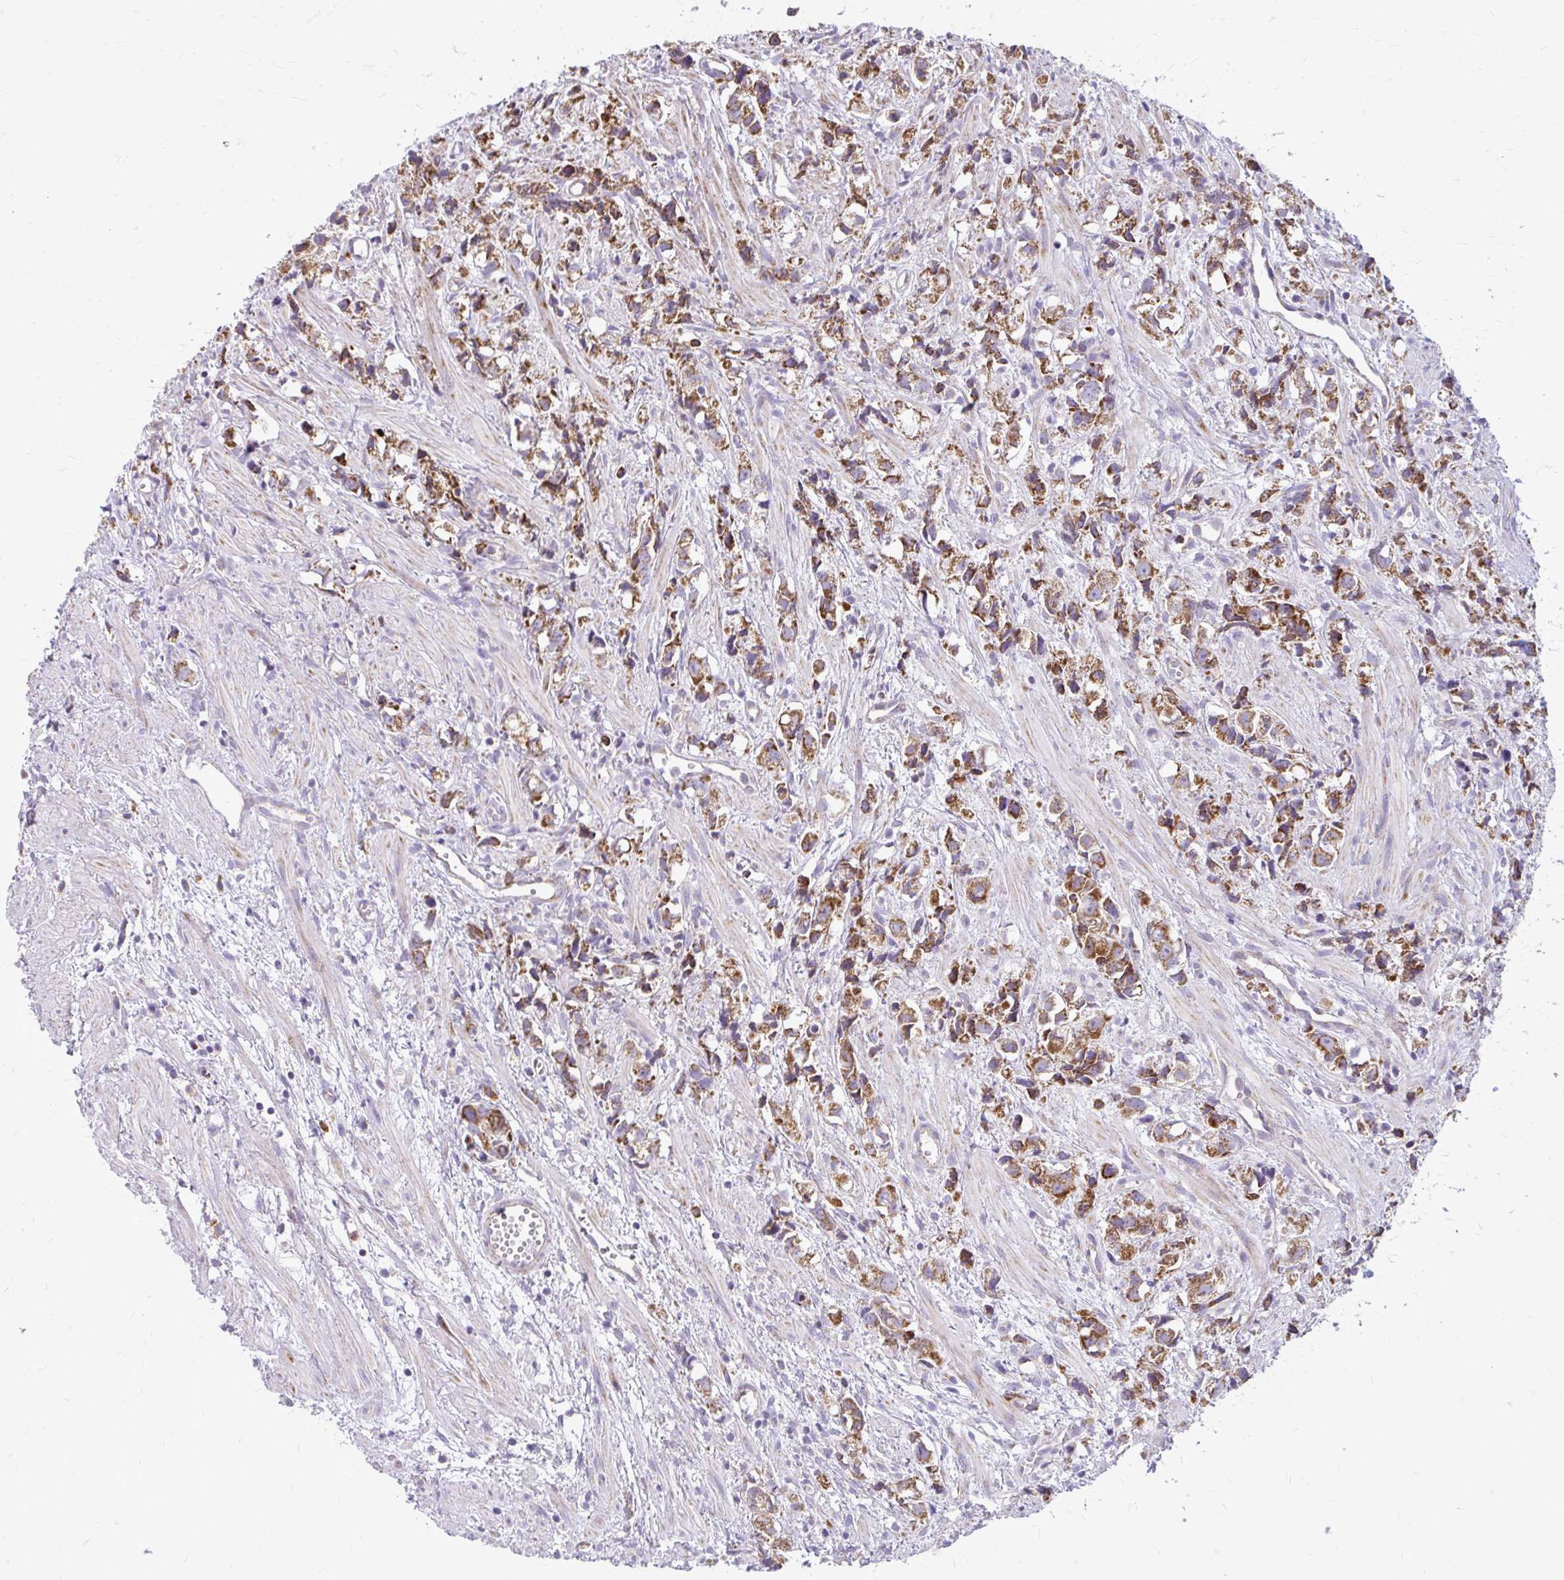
{"staining": {"intensity": "strong", "quantity": ">75%", "location": "cytoplasmic/membranous"}, "tissue": "prostate cancer", "cell_type": "Tumor cells", "image_type": "cancer", "snomed": [{"axis": "morphology", "description": "Adenocarcinoma, High grade"}, {"axis": "topography", "description": "Prostate"}], "caption": "There is high levels of strong cytoplasmic/membranous staining in tumor cells of adenocarcinoma (high-grade) (prostate), as demonstrated by immunohistochemical staining (brown color).", "gene": "IFIT1", "patient": {"sex": "male", "age": 58}}